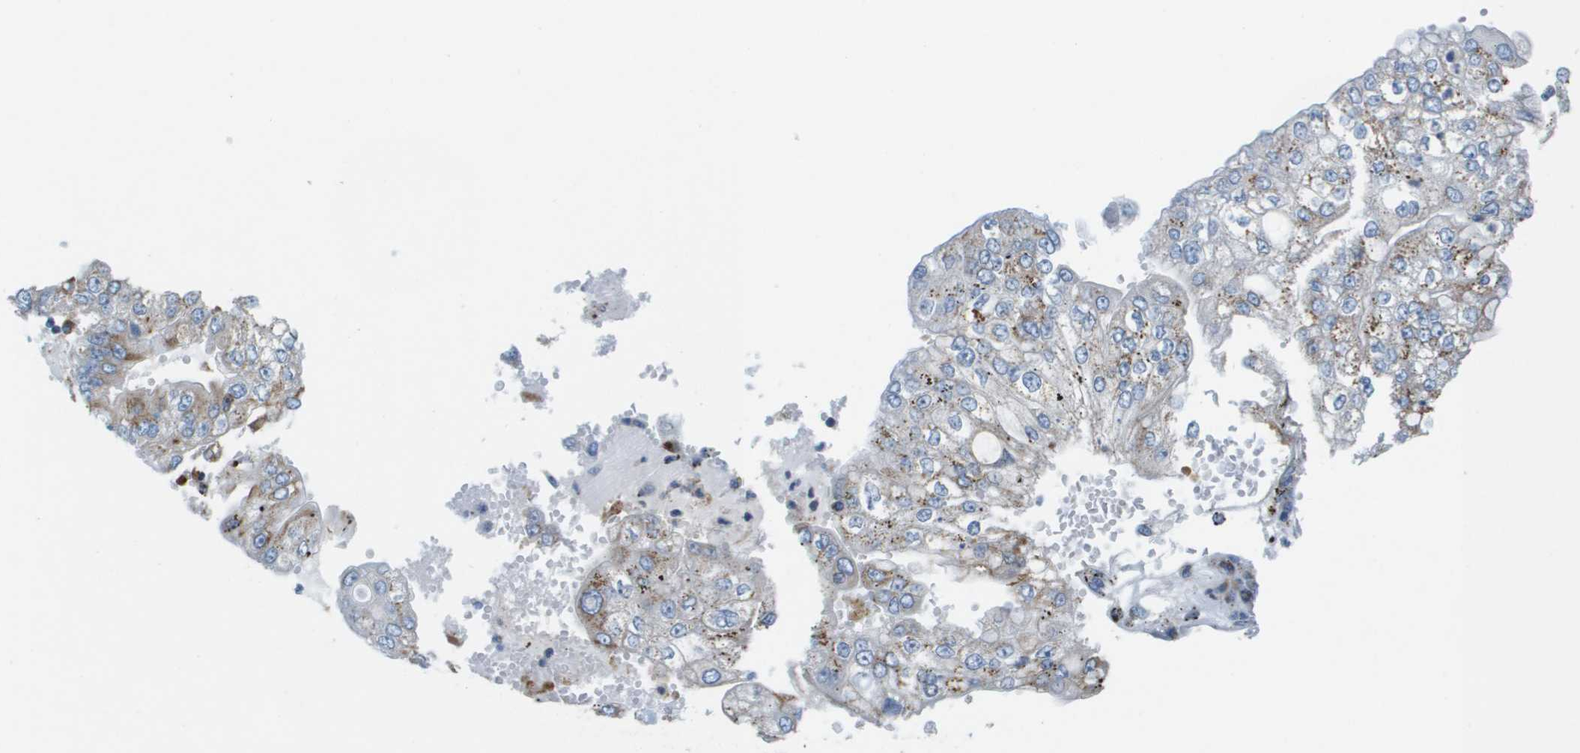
{"staining": {"intensity": "moderate", "quantity": "25%-75%", "location": "cytoplasmic/membranous"}, "tissue": "stomach cancer", "cell_type": "Tumor cells", "image_type": "cancer", "snomed": [{"axis": "morphology", "description": "Adenocarcinoma, NOS"}, {"axis": "topography", "description": "Stomach"}], "caption": "Moderate cytoplasmic/membranous expression is seen in about 25%-75% of tumor cells in stomach cancer.", "gene": "GALNT6", "patient": {"sex": "male", "age": 76}}